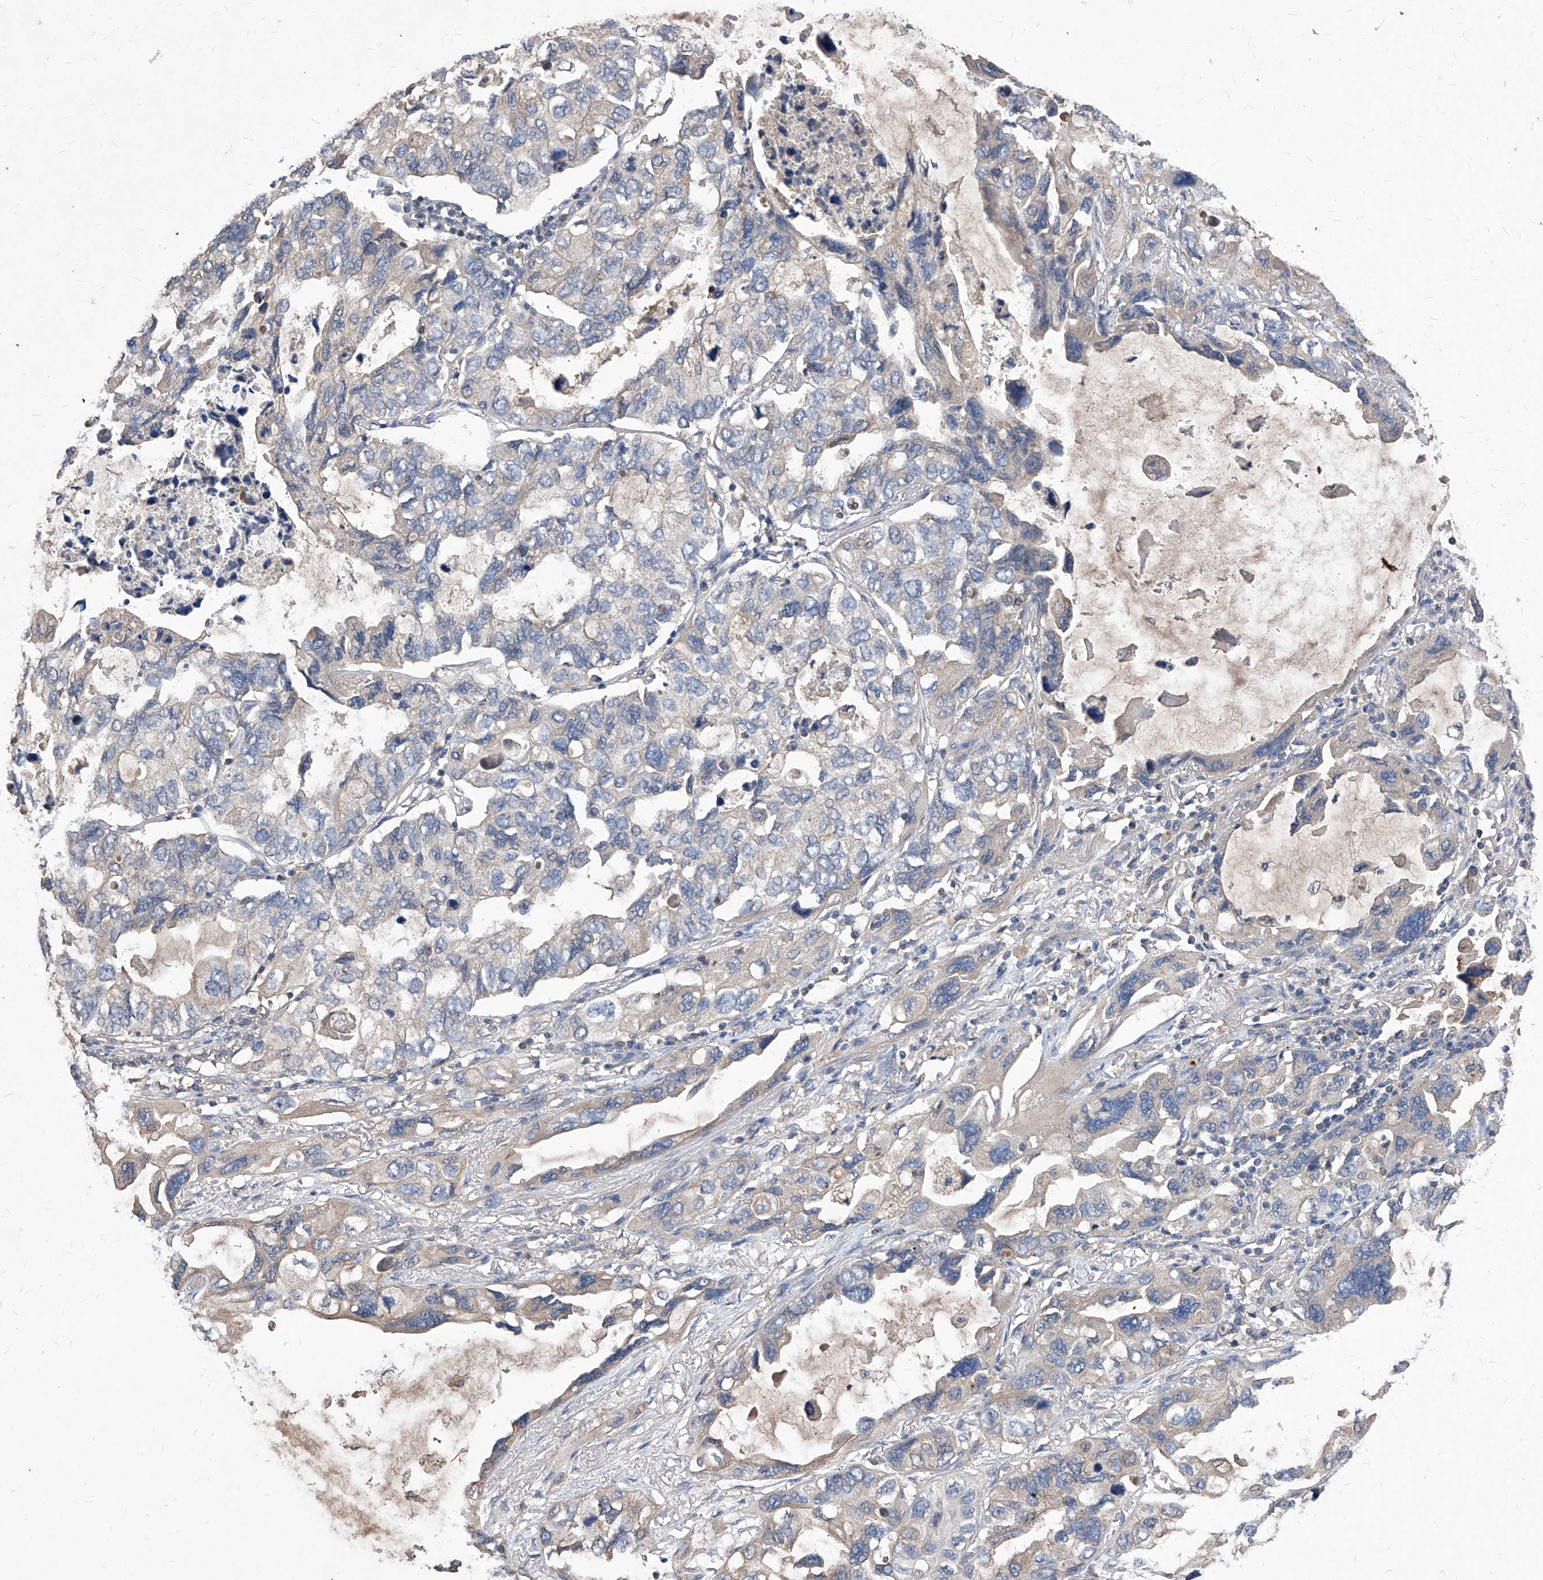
{"staining": {"intensity": "weak", "quantity": "25%-75%", "location": "cytoplasmic/membranous"}, "tissue": "lung cancer", "cell_type": "Tumor cells", "image_type": "cancer", "snomed": [{"axis": "morphology", "description": "Squamous cell carcinoma, NOS"}, {"axis": "topography", "description": "Lung"}], "caption": "Protein expression analysis of human lung cancer reveals weak cytoplasmic/membranous expression in about 25%-75% of tumor cells.", "gene": "SYNGR1", "patient": {"sex": "female", "age": 73}}